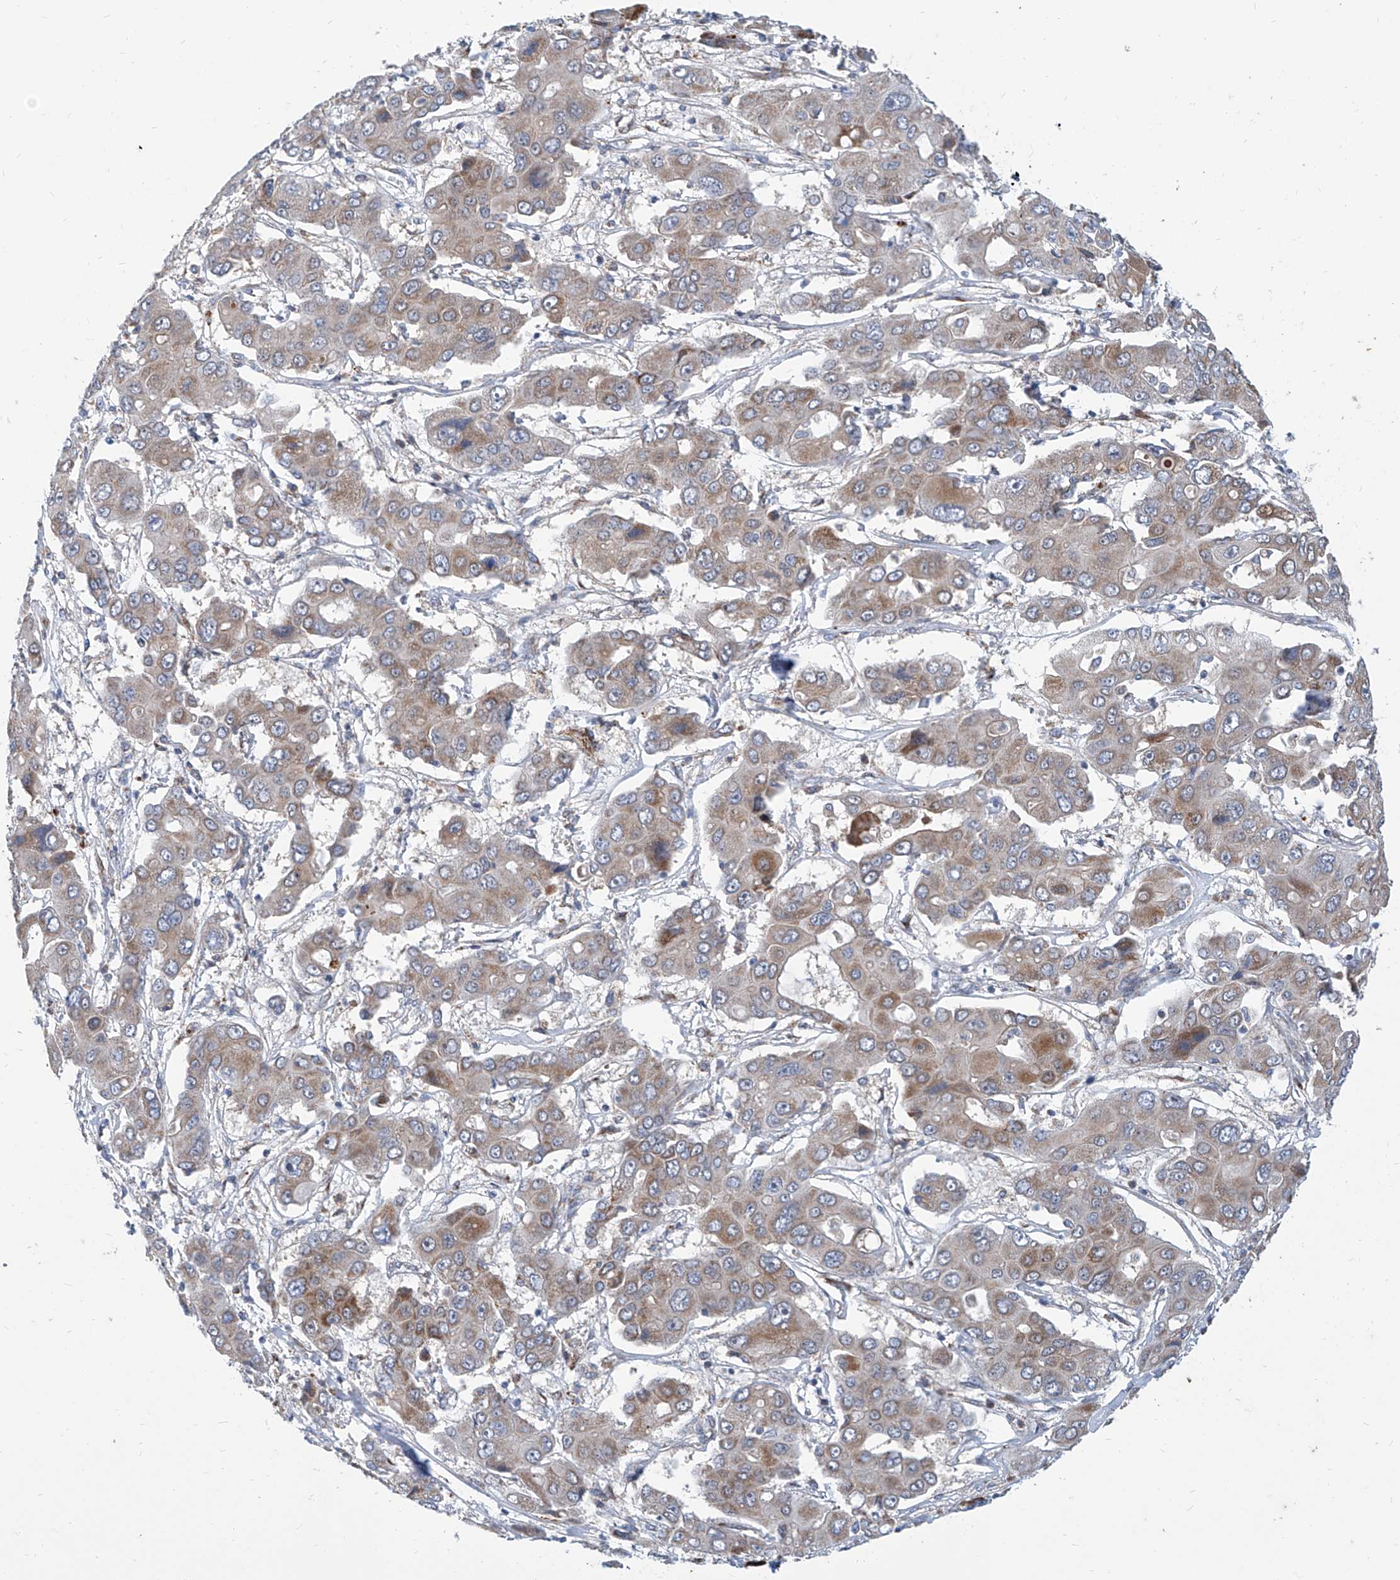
{"staining": {"intensity": "moderate", "quantity": "25%-75%", "location": "cytoplasmic/membranous"}, "tissue": "liver cancer", "cell_type": "Tumor cells", "image_type": "cancer", "snomed": [{"axis": "morphology", "description": "Cholangiocarcinoma"}, {"axis": "topography", "description": "Liver"}], "caption": "IHC of cholangiocarcinoma (liver) demonstrates medium levels of moderate cytoplasmic/membranous staining in approximately 25%-75% of tumor cells.", "gene": "USP48", "patient": {"sex": "male", "age": 67}}